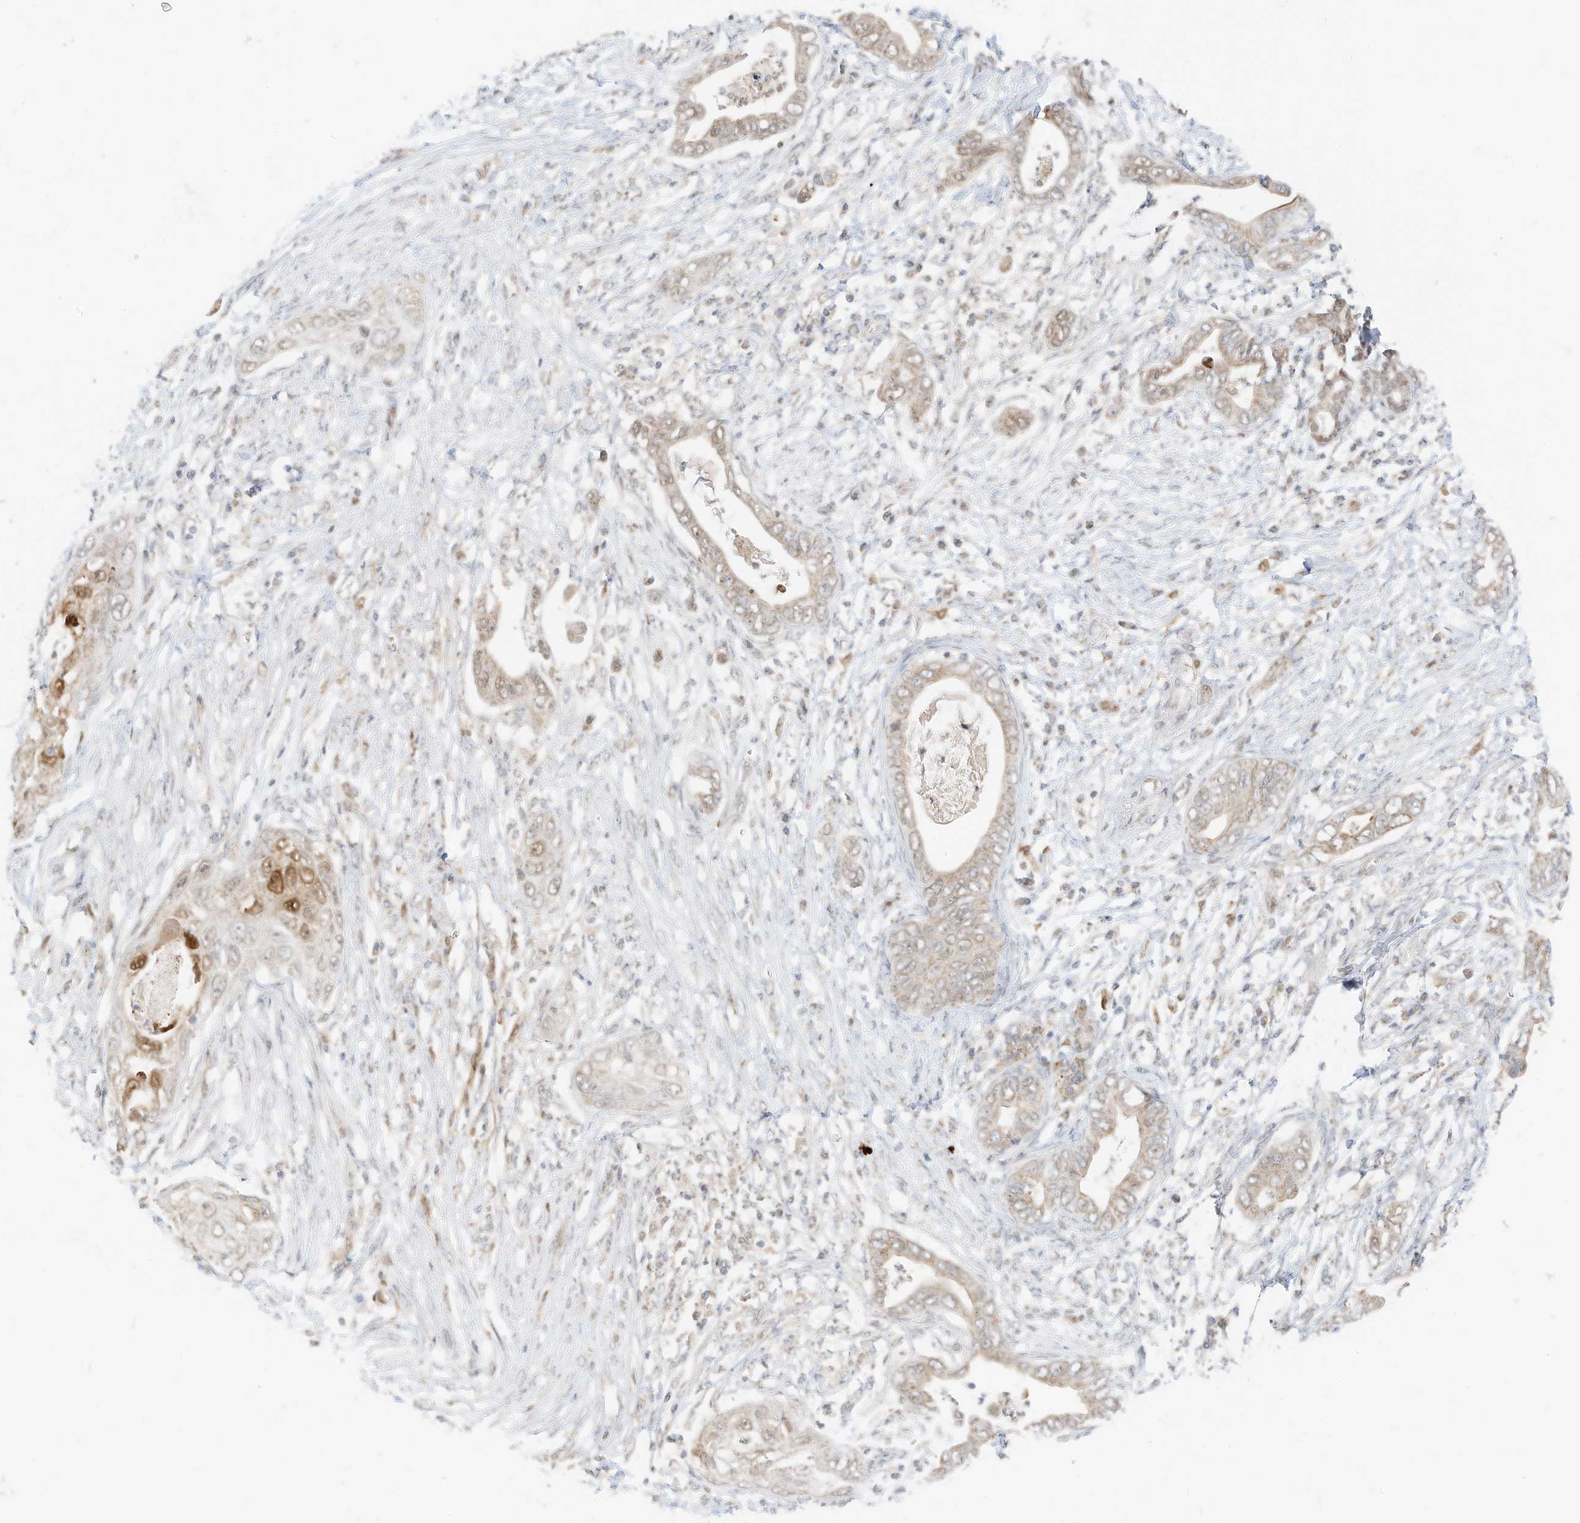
{"staining": {"intensity": "weak", "quantity": ">75%", "location": "cytoplasmic/membranous"}, "tissue": "pancreatic cancer", "cell_type": "Tumor cells", "image_type": "cancer", "snomed": [{"axis": "morphology", "description": "Adenocarcinoma, NOS"}, {"axis": "topography", "description": "Pancreas"}], "caption": "The immunohistochemical stain highlights weak cytoplasmic/membranous positivity in tumor cells of pancreatic cancer (adenocarcinoma) tissue.", "gene": "MTUS2", "patient": {"sex": "male", "age": 75}}